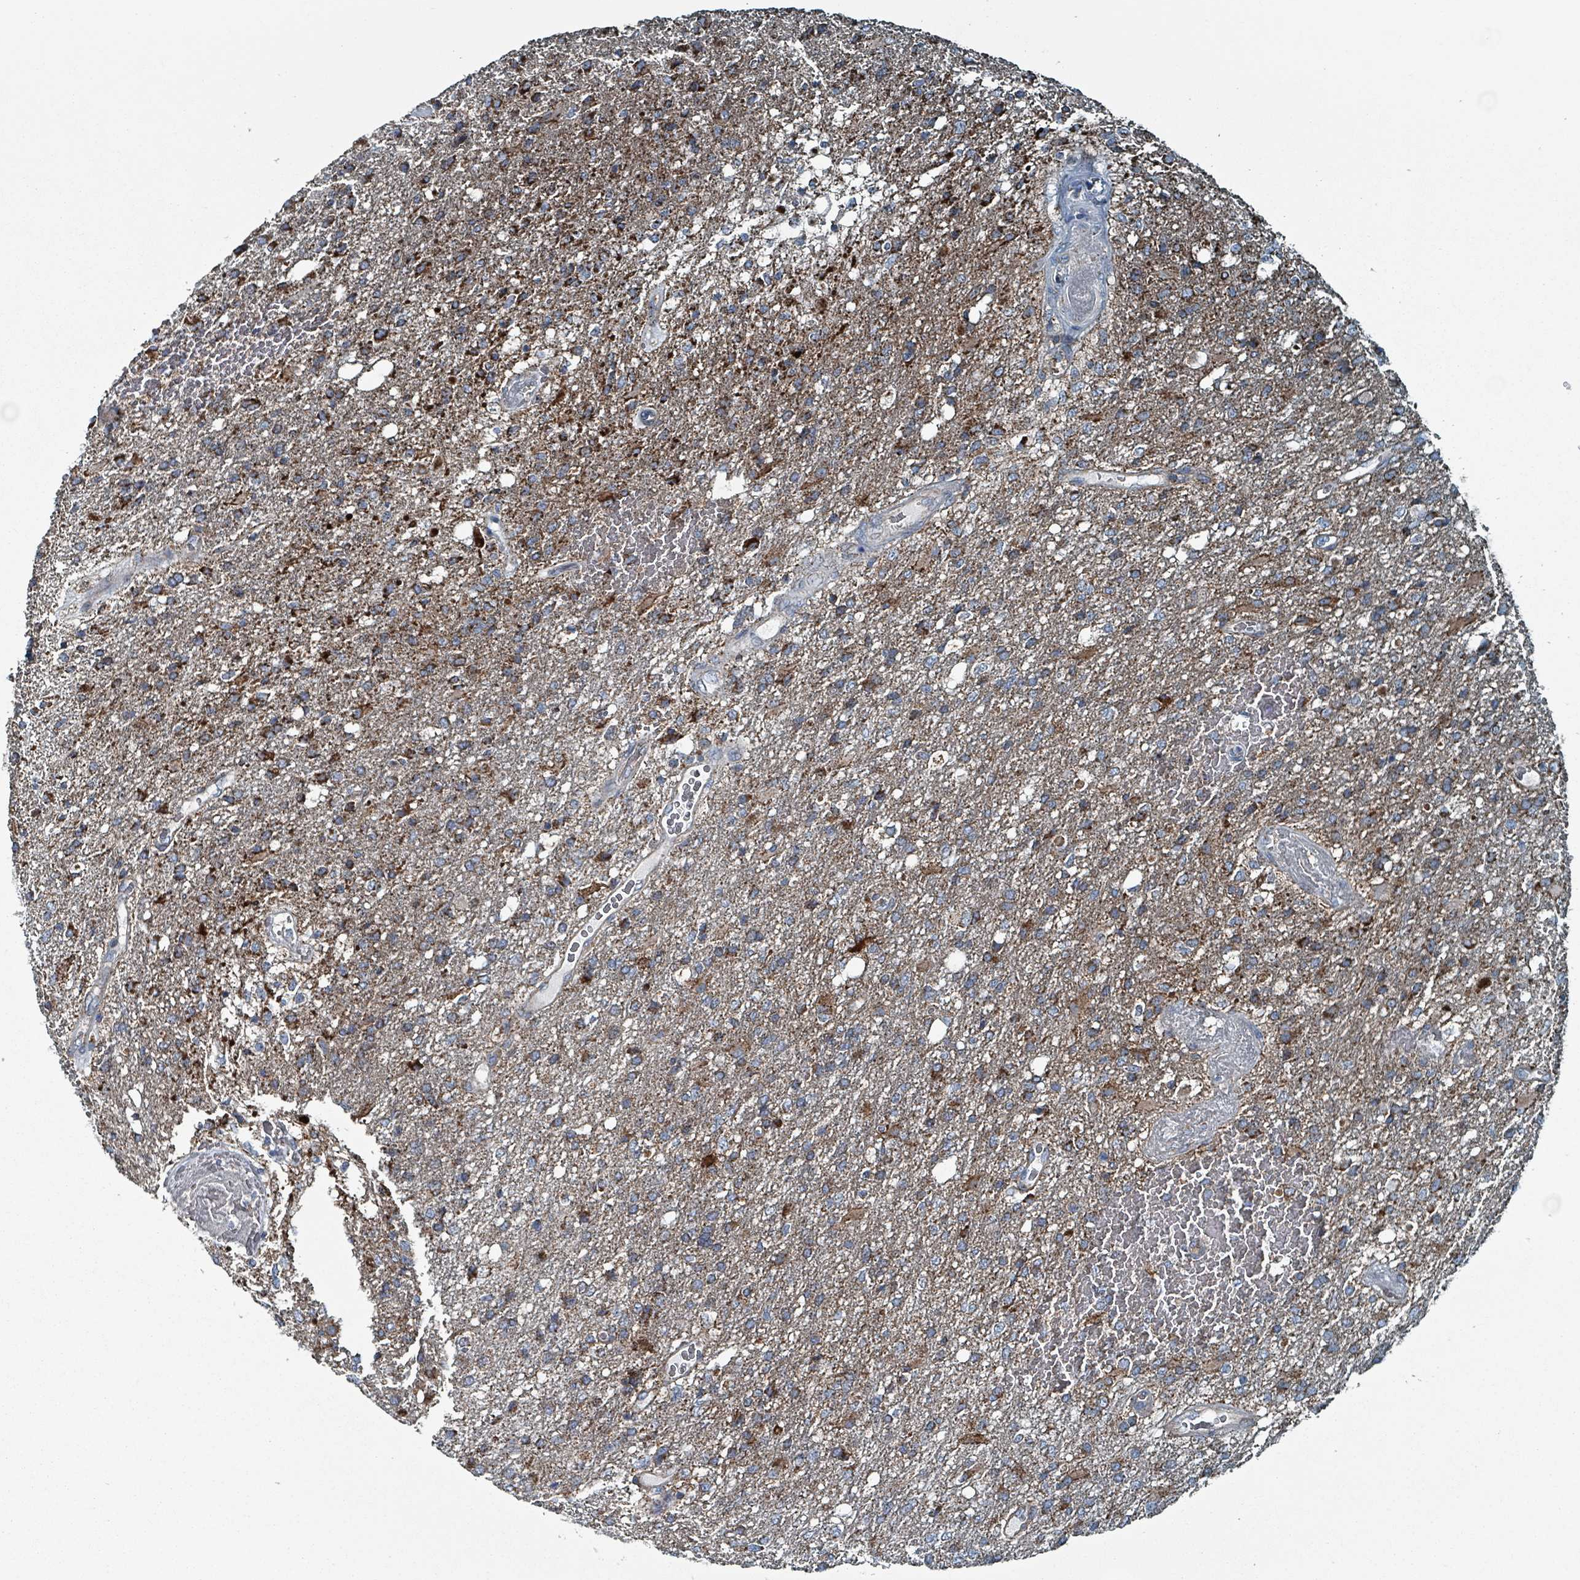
{"staining": {"intensity": "strong", "quantity": "25%-75%", "location": "cytoplasmic/membranous"}, "tissue": "glioma", "cell_type": "Tumor cells", "image_type": "cancer", "snomed": [{"axis": "morphology", "description": "Glioma, malignant, High grade"}, {"axis": "topography", "description": "Brain"}], "caption": "Glioma tissue displays strong cytoplasmic/membranous staining in about 25%-75% of tumor cells (brown staining indicates protein expression, while blue staining denotes nuclei).", "gene": "ABHD18", "patient": {"sex": "female", "age": 74}}